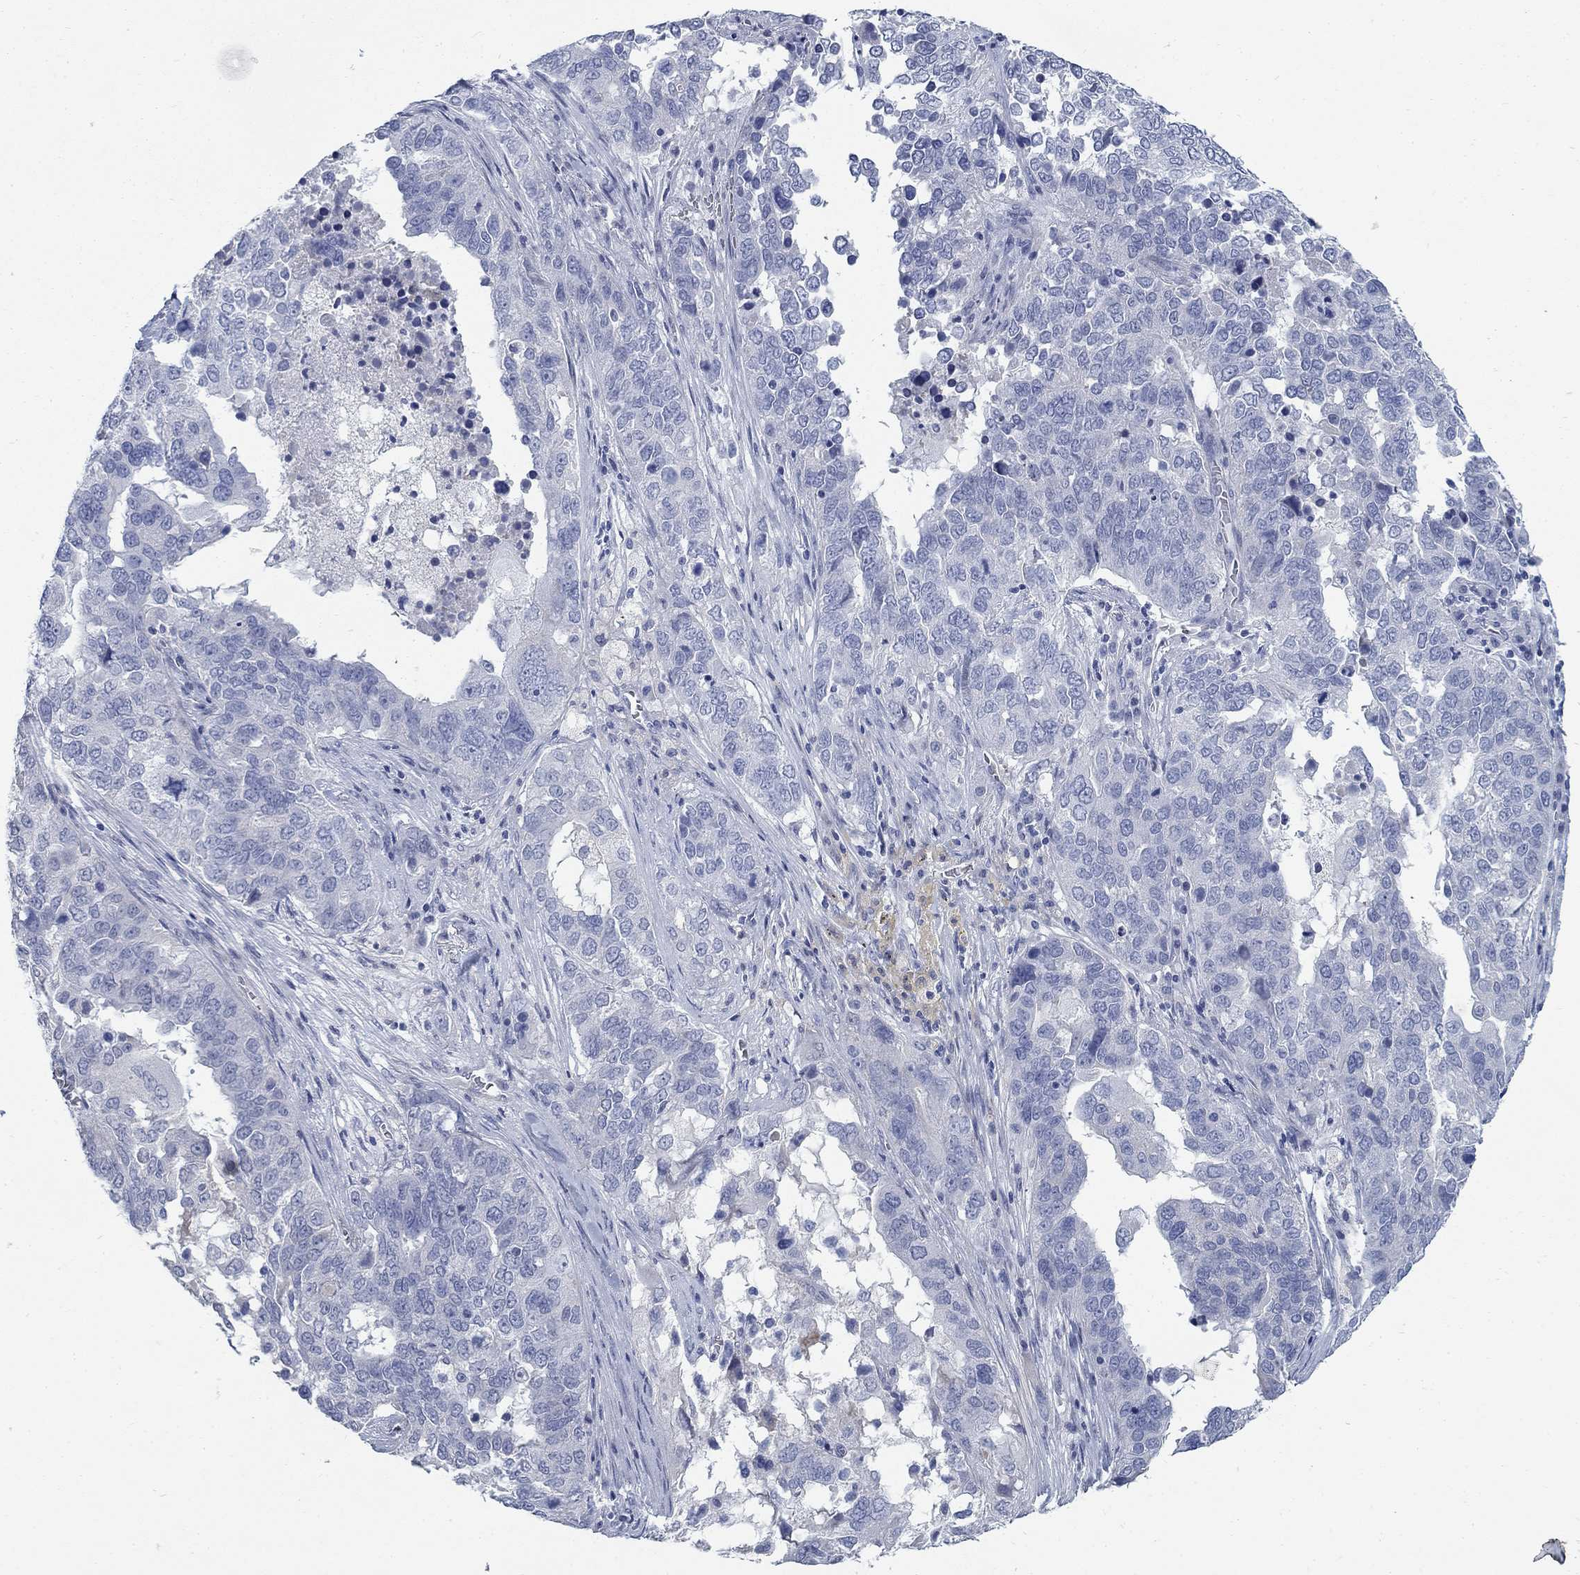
{"staining": {"intensity": "negative", "quantity": "none", "location": "none"}, "tissue": "ovarian cancer", "cell_type": "Tumor cells", "image_type": "cancer", "snomed": [{"axis": "morphology", "description": "Carcinoma, endometroid"}, {"axis": "topography", "description": "Soft tissue"}, {"axis": "topography", "description": "Ovary"}], "caption": "Immunohistochemistry micrograph of endometroid carcinoma (ovarian) stained for a protein (brown), which demonstrates no staining in tumor cells.", "gene": "DNER", "patient": {"sex": "female", "age": 52}}